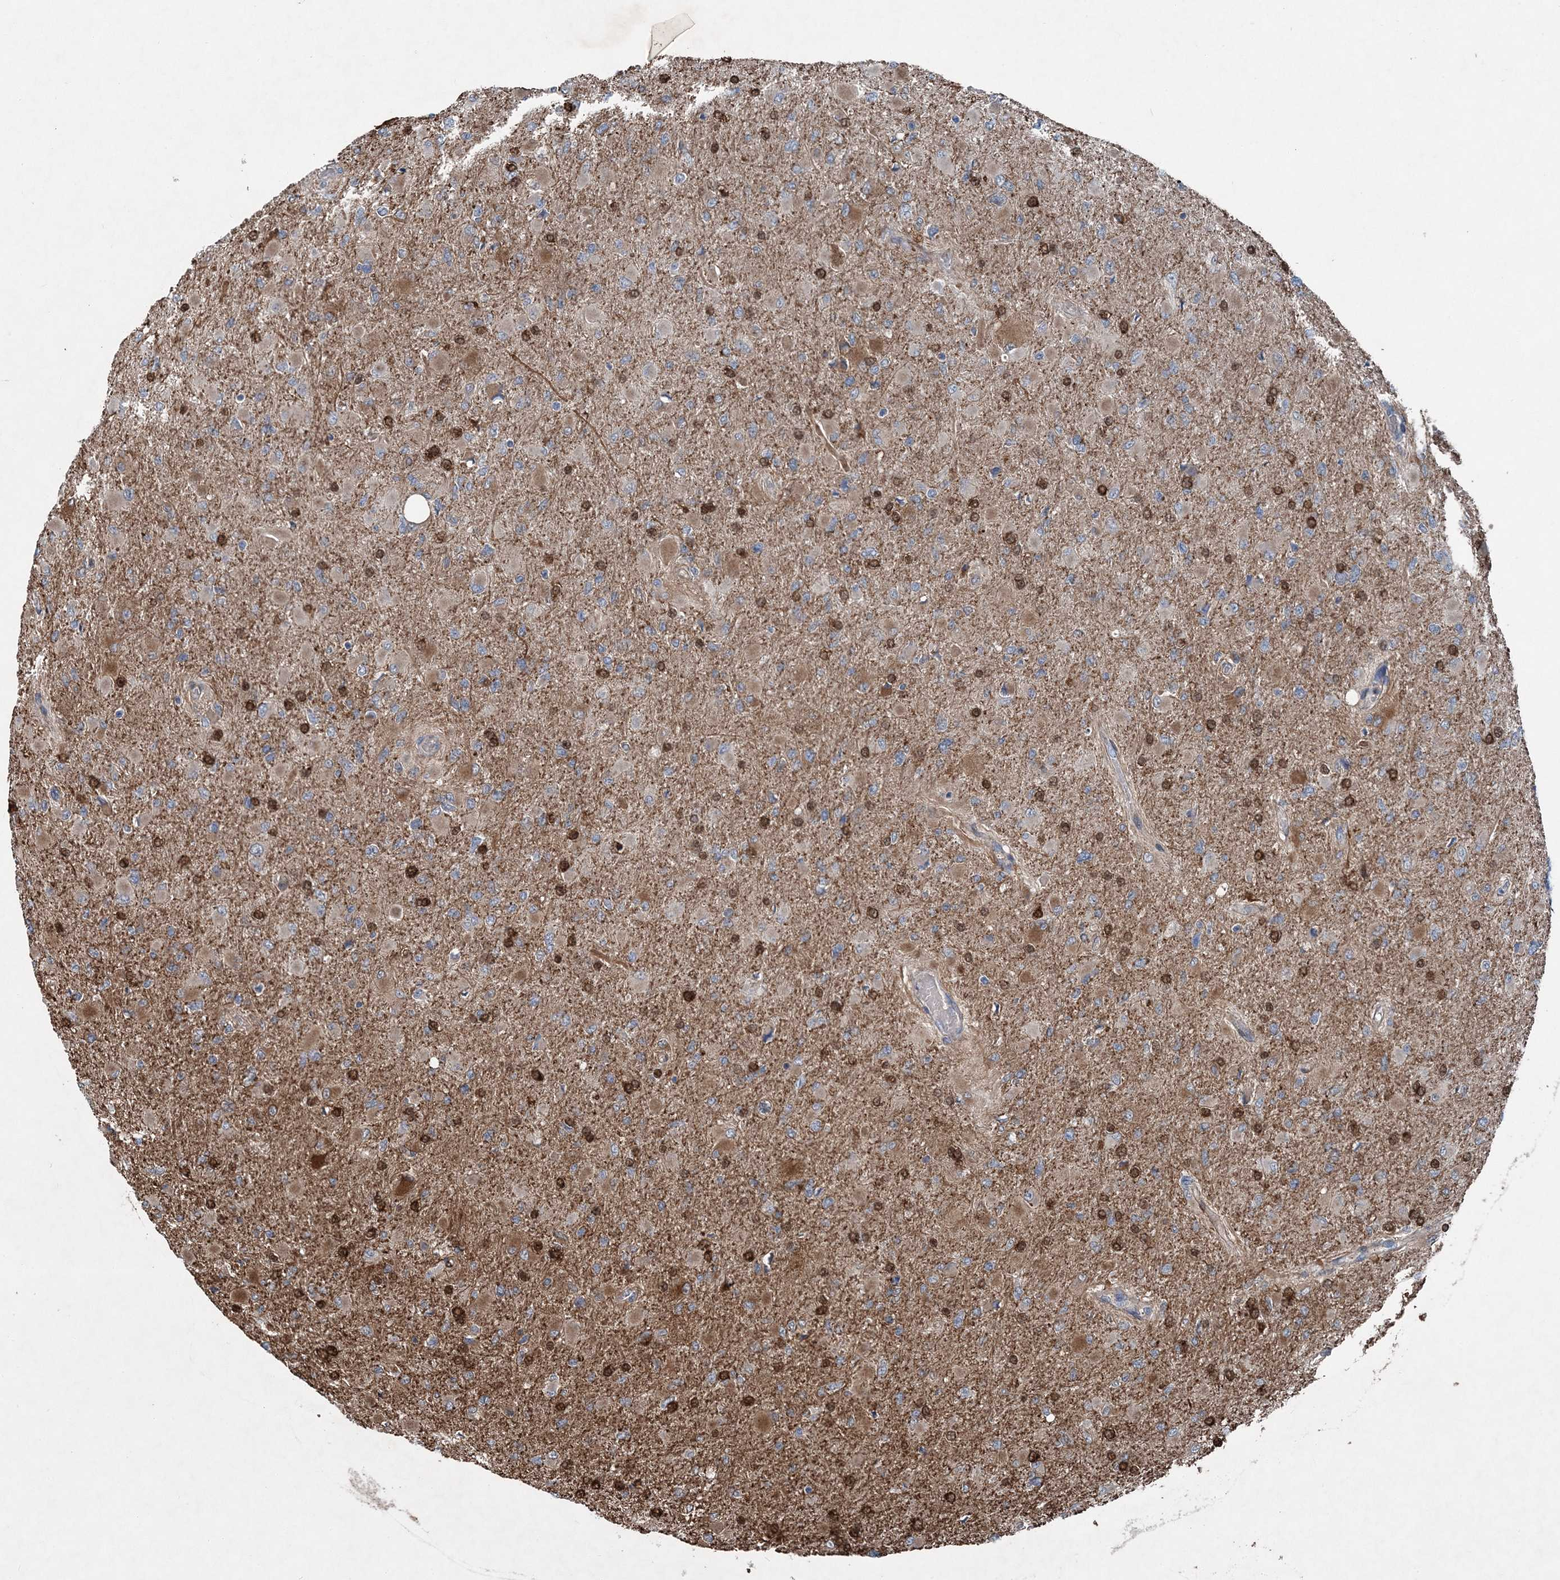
{"staining": {"intensity": "weak", "quantity": "25%-75%", "location": "cytoplasmic/membranous"}, "tissue": "glioma", "cell_type": "Tumor cells", "image_type": "cancer", "snomed": [{"axis": "morphology", "description": "Glioma, malignant, High grade"}, {"axis": "topography", "description": "Cerebral cortex"}], "caption": "This micrograph exhibits malignant glioma (high-grade) stained with immunohistochemistry to label a protein in brown. The cytoplasmic/membranous of tumor cells show weak positivity for the protein. Nuclei are counter-stained blue.", "gene": "SPOPL", "patient": {"sex": "female", "age": 36}}